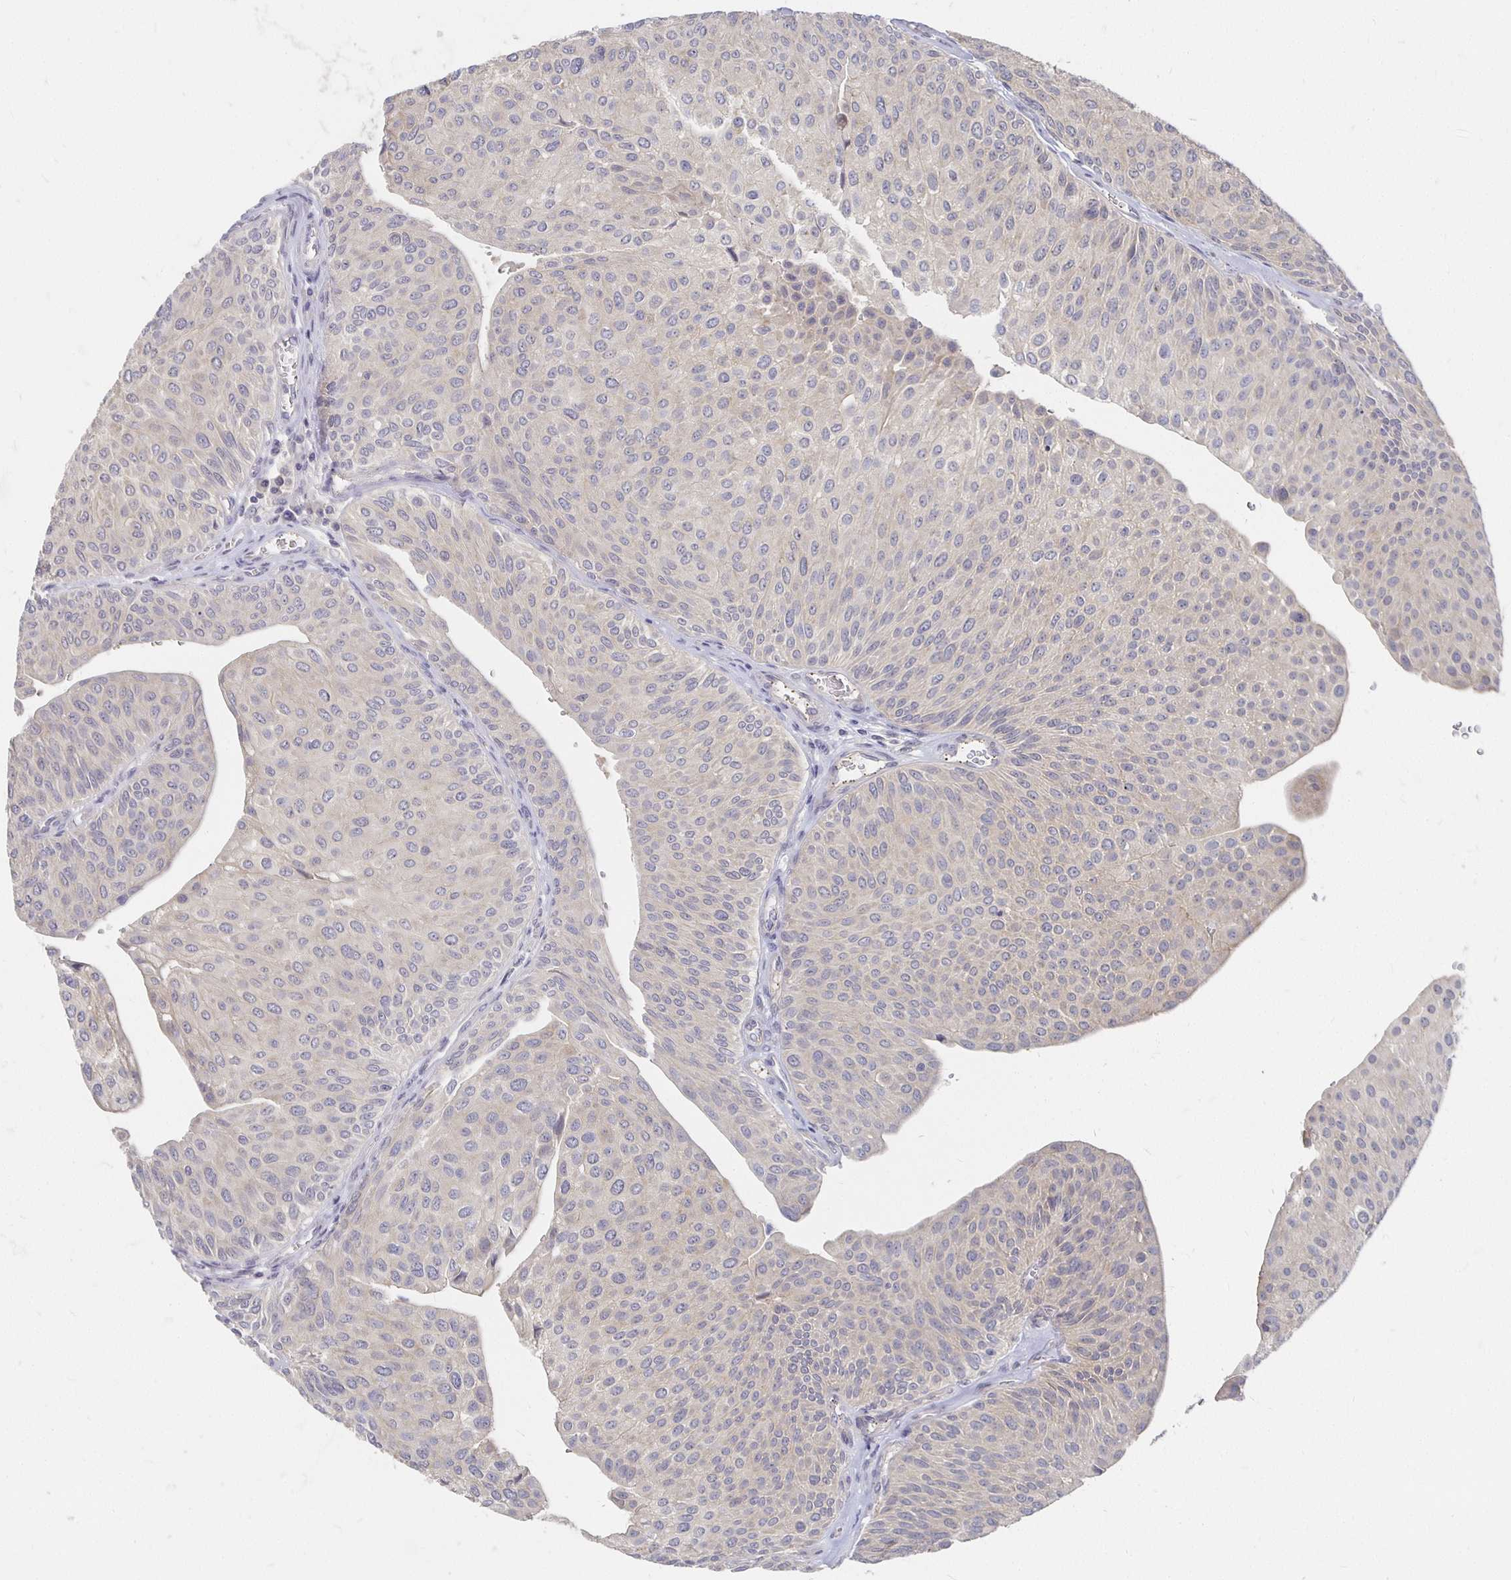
{"staining": {"intensity": "weak", "quantity": "25%-75%", "location": "cytoplasmic/membranous"}, "tissue": "urothelial cancer", "cell_type": "Tumor cells", "image_type": "cancer", "snomed": [{"axis": "morphology", "description": "Urothelial carcinoma, NOS"}, {"axis": "topography", "description": "Urinary bladder"}], "caption": "Weak cytoplasmic/membranous protein staining is identified in approximately 25%-75% of tumor cells in urothelial cancer.", "gene": "FKRP", "patient": {"sex": "male", "age": 67}}